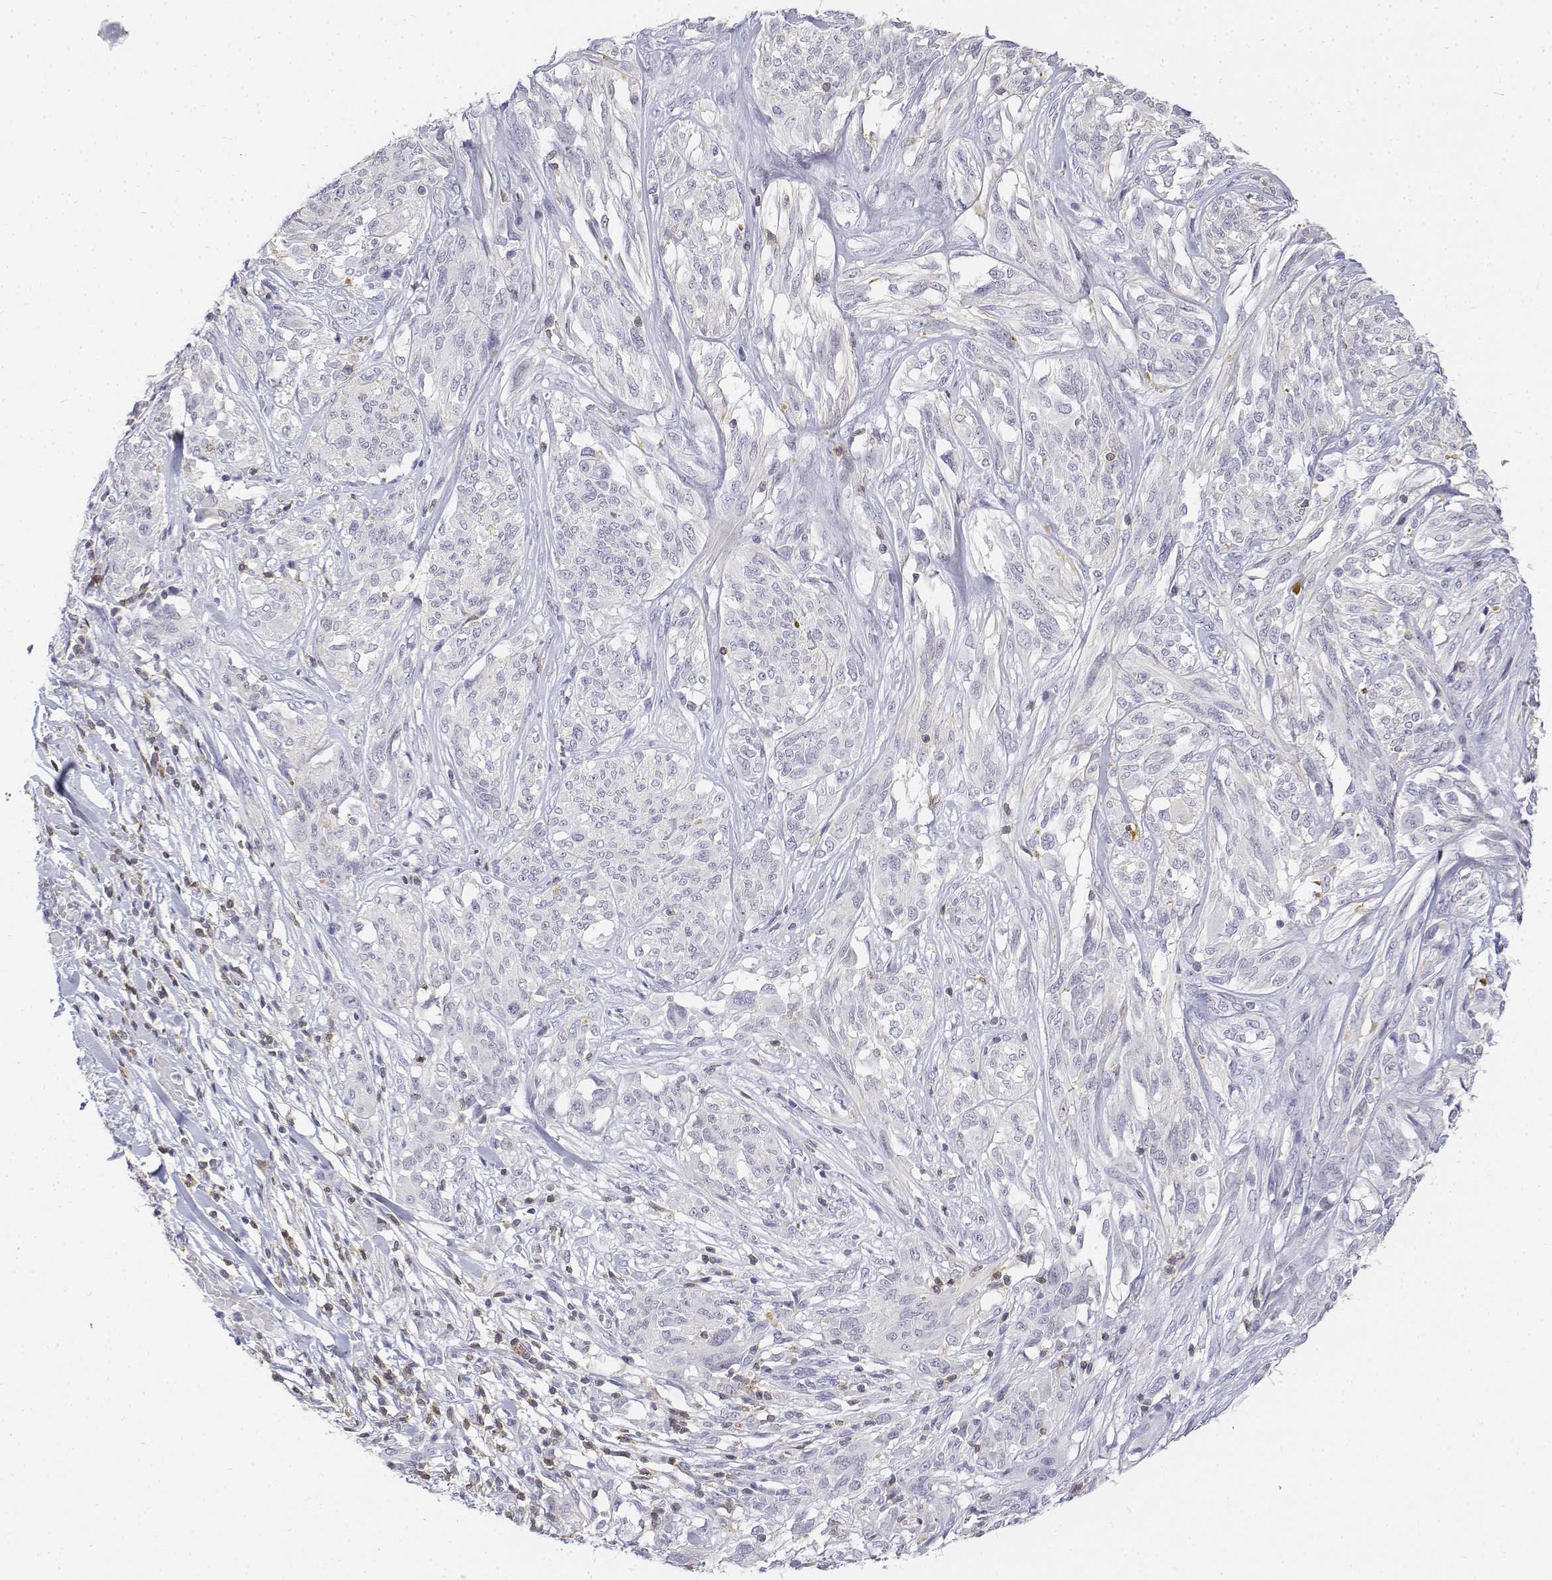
{"staining": {"intensity": "negative", "quantity": "none", "location": "none"}, "tissue": "melanoma", "cell_type": "Tumor cells", "image_type": "cancer", "snomed": [{"axis": "morphology", "description": "Malignant melanoma, NOS"}, {"axis": "topography", "description": "Skin"}], "caption": "A high-resolution micrograph shows IHC staining of malignant melanoma, which shows no significant expression in tumor cells.", "gene": "CD3E", "patient": {"sex": "female", "age": 91}}